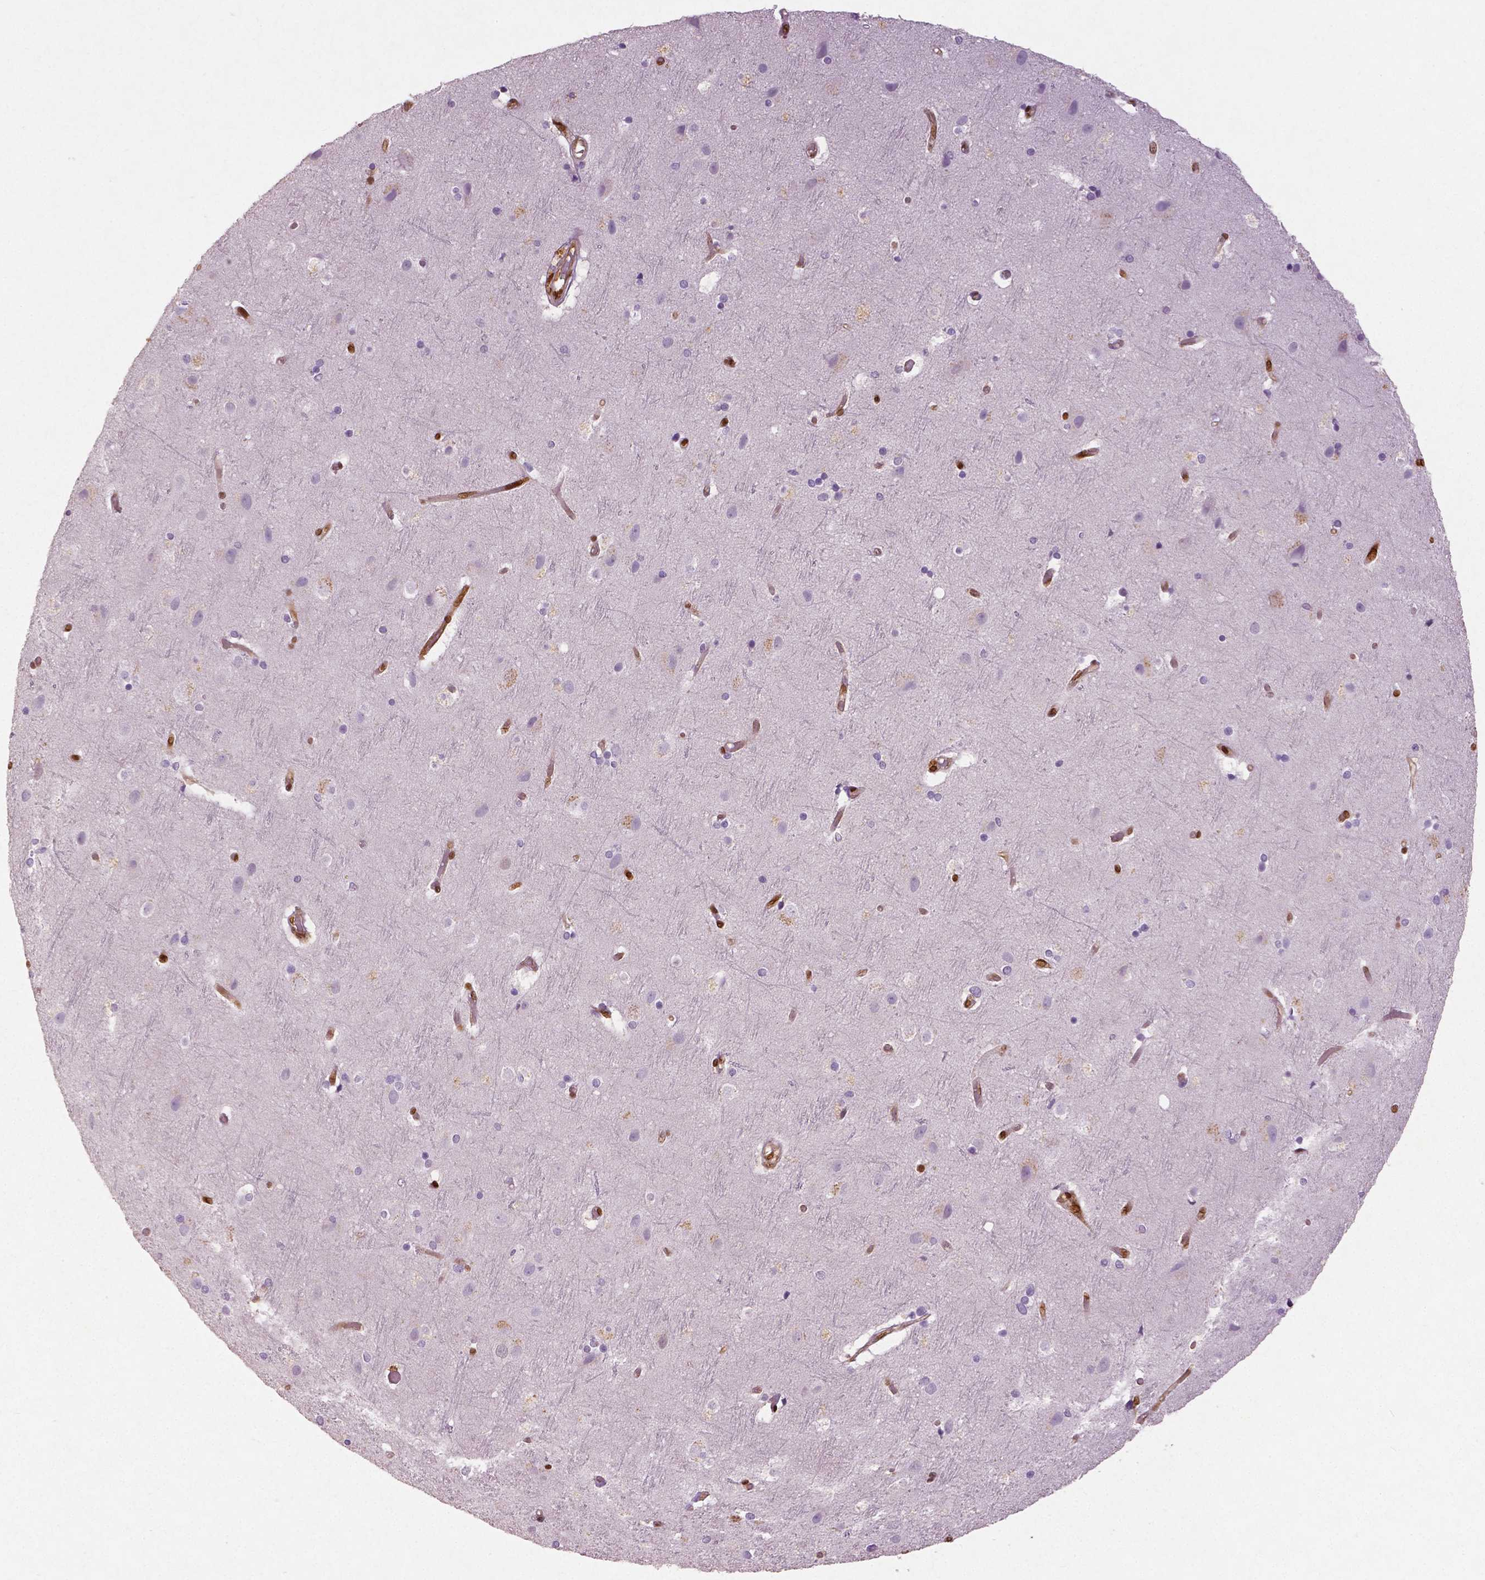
{"staining": {"intensity": "strong", "quantity": ">75%", "location": "cytoplasmic/membranous,nuclear"}, "tissue": "cerebral cortex", "cell_type": "Endothelial cells", "image_type": "normal", "snomed": [{"axis": "morphology", "description": "Normal tissue, NOS"}, {"axis": "topography", "description": "Cerebral cortex"}], "caption": "This is a micrograph of immunohistochemistry (IHC) staining of unremarkable cerebral cortex, which shows strong staining in the cytoplasmic/membranous,nuclear of endothelial cells.", "gene": "WWTR1", "patient": {"sex": "female", "age": 52}}